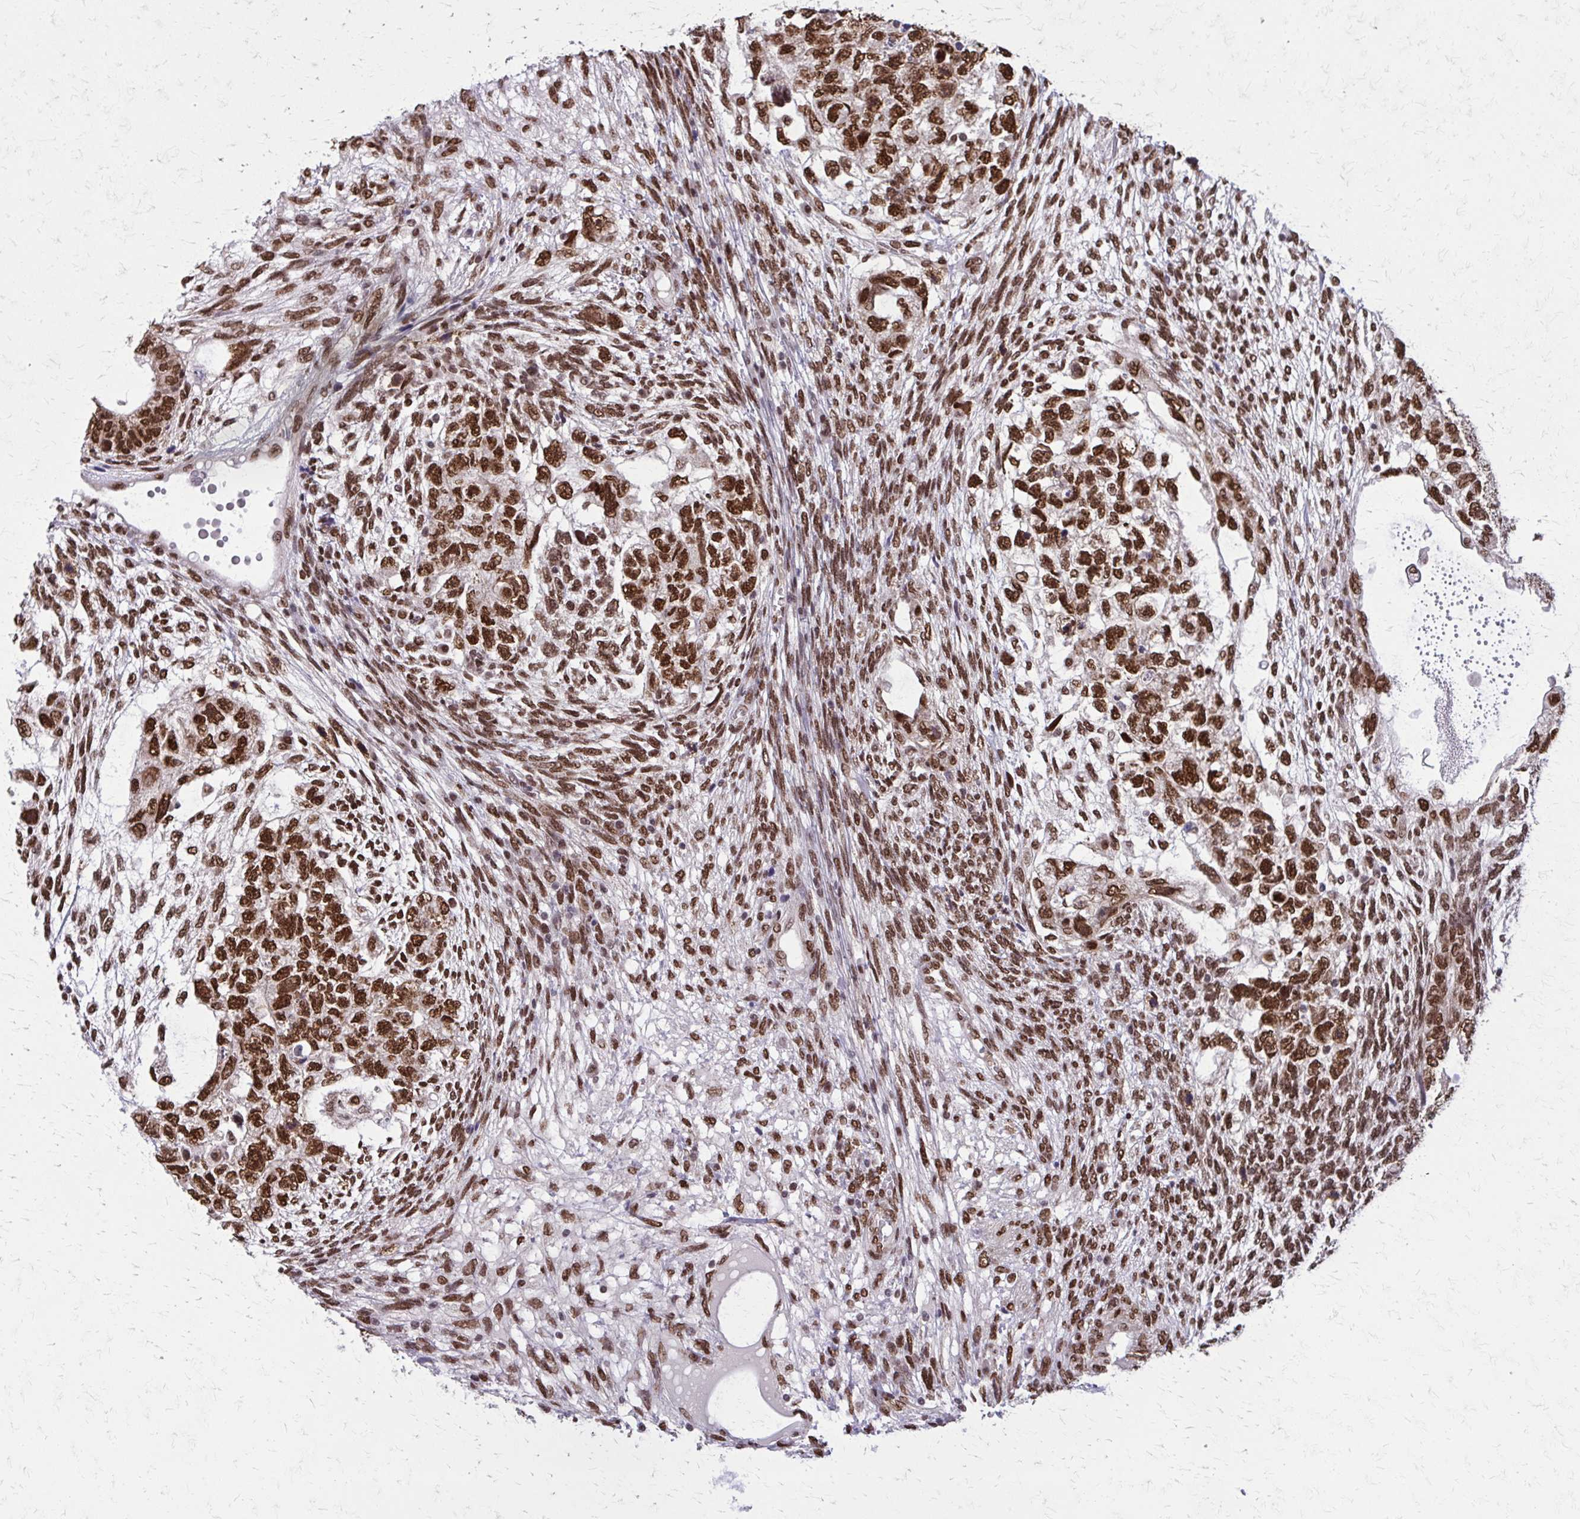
{"staining": {"intensity": "strong", "quantity": ">75%", "location": "nuclear"}, "tissue": "testis cancer", "cell_type": "Tumor cells", "image_type": "cancer", "snomed": [{"axis": "morphology", "description": "Normal tissue, NOS"}, {"axis": "morphology", "description": "Carcinoma, Embryonal, NOS"}, {"axis": "topography", "description": "Testis"}], "caption": "Immunohistochemical staining of embryonal carcinoma (testis) reveals high levels of strong nuclear protein expression in about >75% of tumor cells.", "gene": "TTF1", "patient": {"sex": "male", "age": 36}}